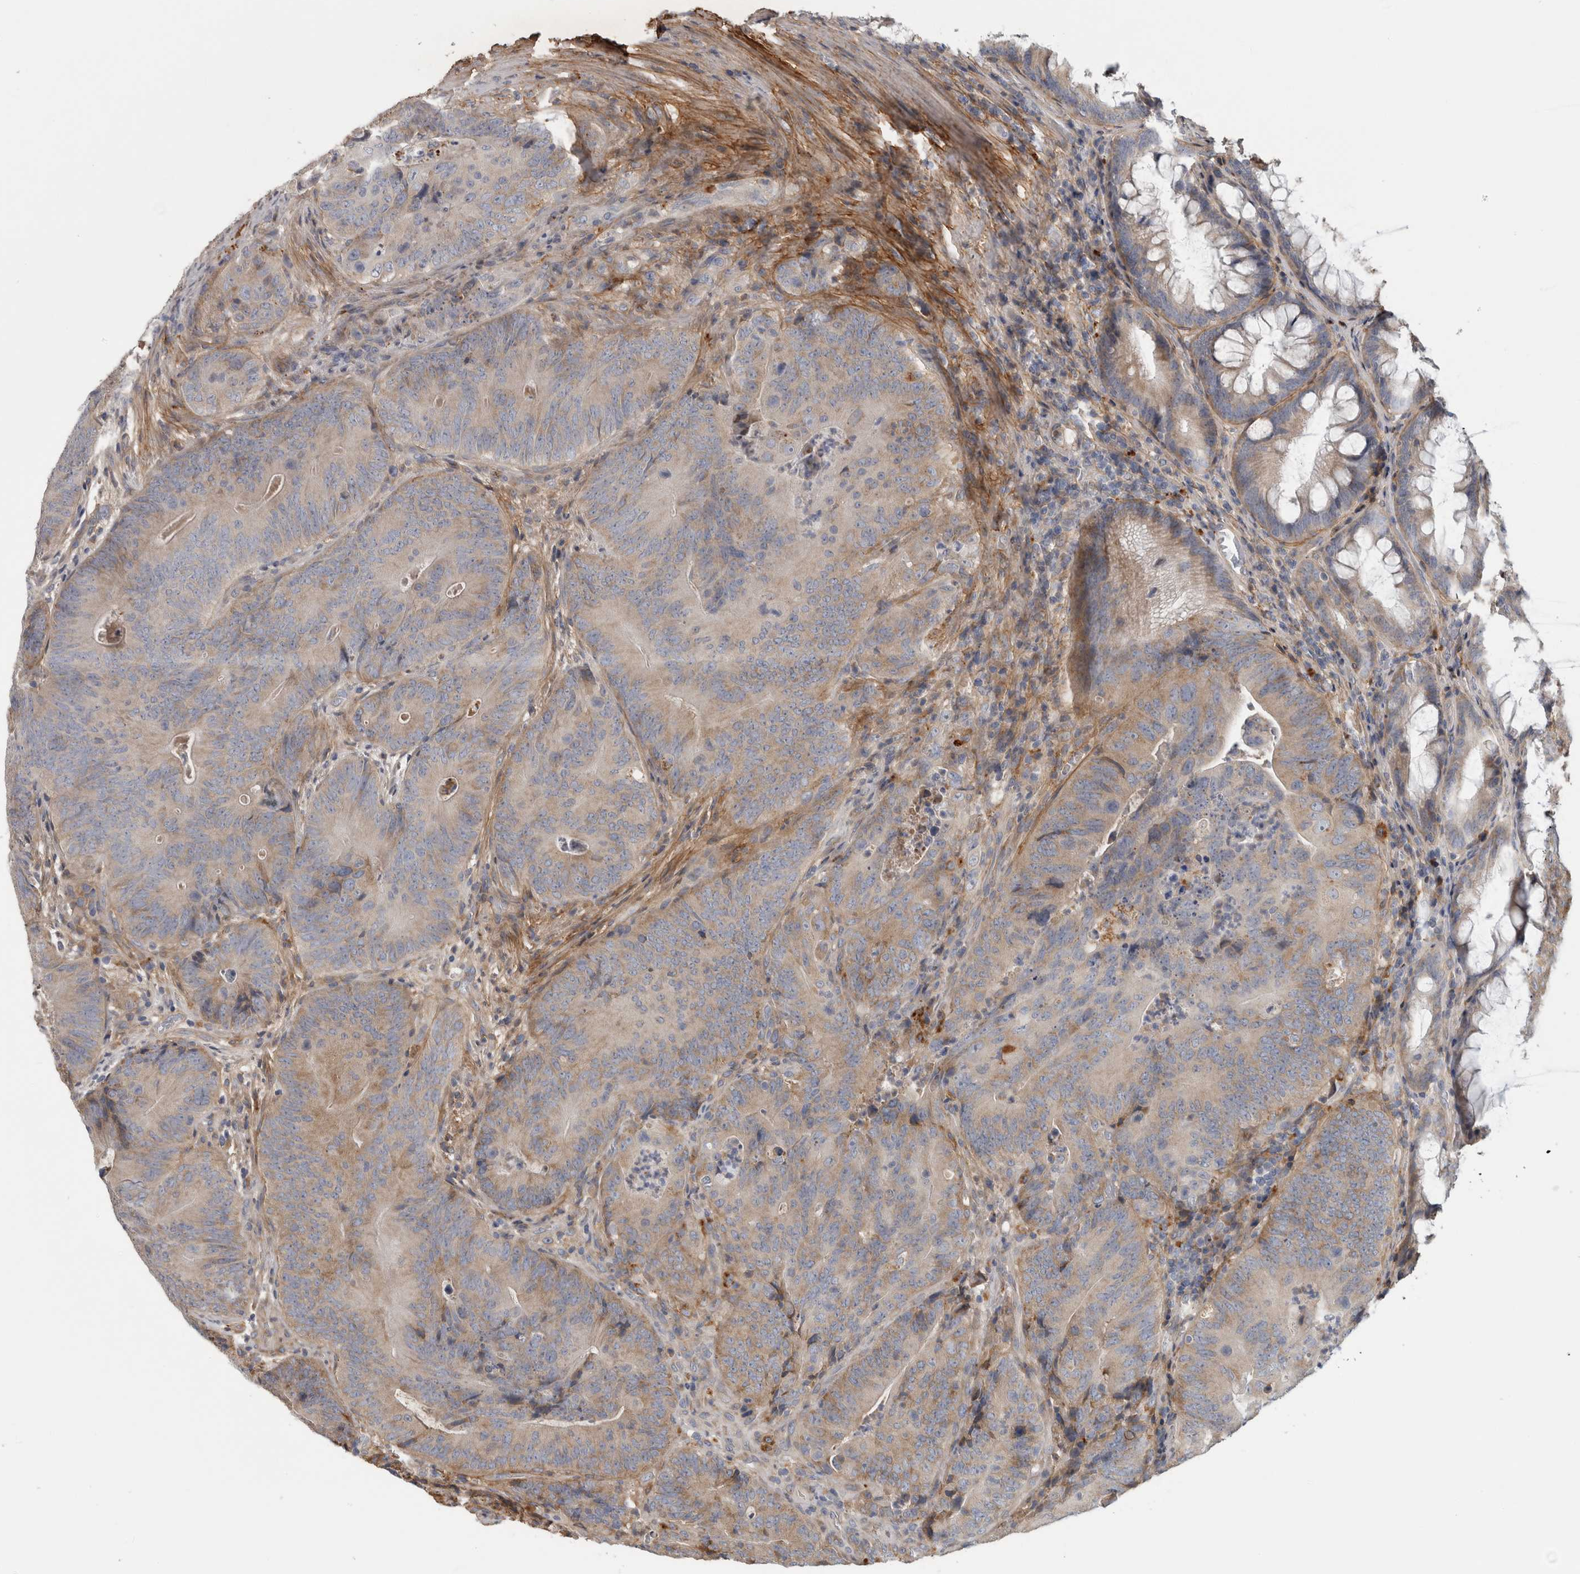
{"staining": {"intensity": "weak", "quantity": ">75%", "location": "cytoplasmic/membranous"}, "tissue": "colorectal cancer", "cell_type": "Tumor cells", "image_type": "cancer", "snomed": [{"axis": "morphology", "description": "Normal tissue, NOS"}, {"axis": "topography", "description": "Colon"}], "caption": "Tumor cells display weak cytoplasmic/membranous staining in approximately >75% of cells in colorectal cancer. (DAB (3,3'-diaminobenzidine) IHC, brown staining for protein, blue staining for nuclei).", "gene": "ATXN2", "patient": {"sex": "female", "age": 82}}